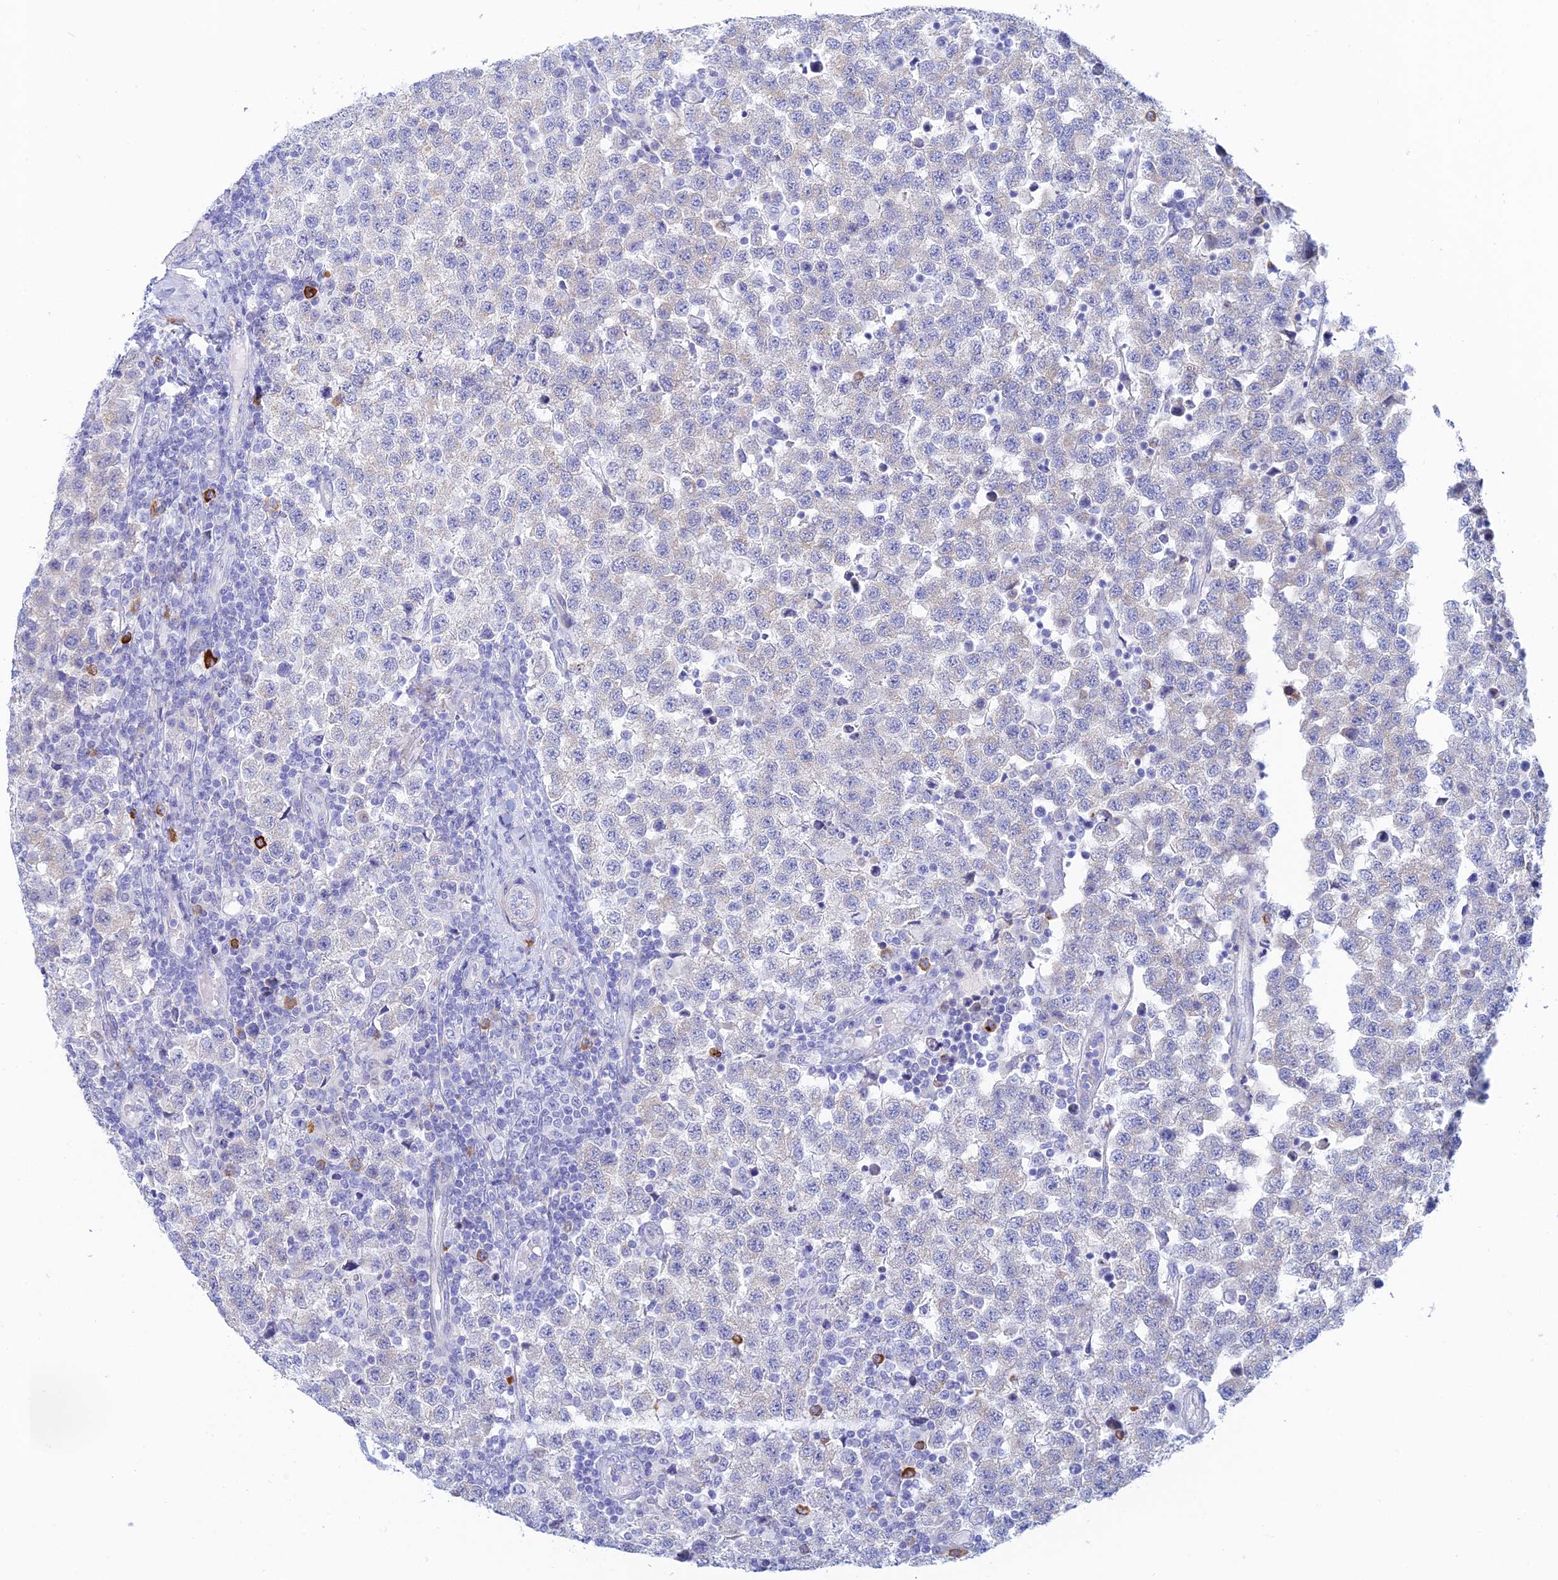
{"staining": {"intensity": "negative", "quantity": "none", "location": "none"}, "tissue": "testis cancer", "cell_type": "Tumor cells", "image_type": "cancer", "snomed": [{"axis": "morphology", "description": "Seminoma, NOS"}, {"axis": "topography", "description": "Testis"}], "caption": "Tumor cells show no significant protein expression in testis seminoma.", "gene": "CEP152", "patient": {"sex": "male", "age": 34}}